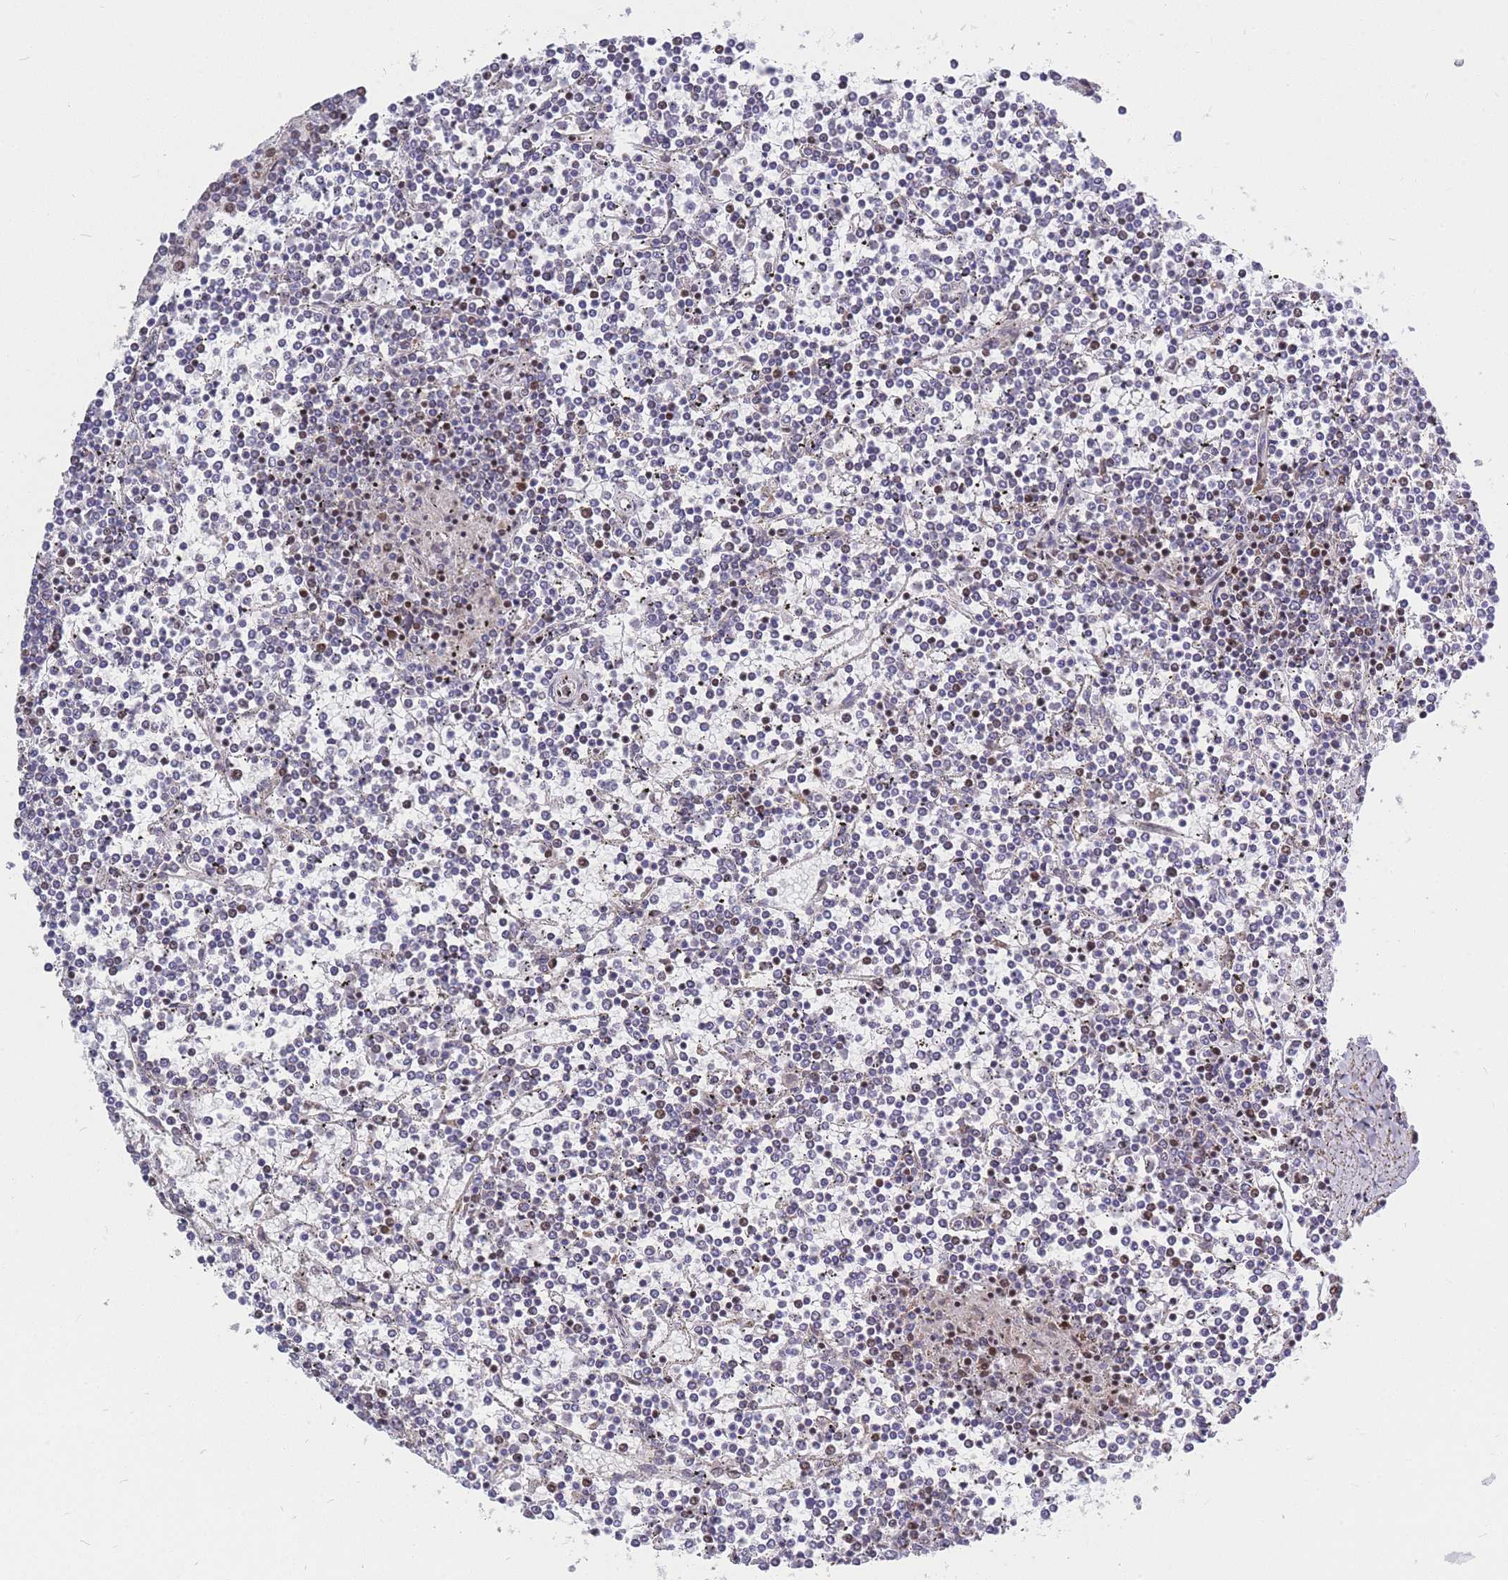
{"staining": {"intensity": "strong", "quantity": "<25%", "location": "nuclear"}, "tissue": "lymphoma", "cell_type": "Tumor cells", "image_type": "cancer", "snomed": [{"axis": "morphology", "description": "Malignant lymphoma, non-Hodgkin's type, Low grade"}, {"axis": "topography", "description": "Spleen"}], "caption": "Malignant lymphoma, non-Hodgkin's type (low-grade) stained with immunohistochemistry reveals strong nuclear staining in approximately <25% of tumor cells.", "gene": "MOB4", "patient": {"sex": "female", "age": 19}}